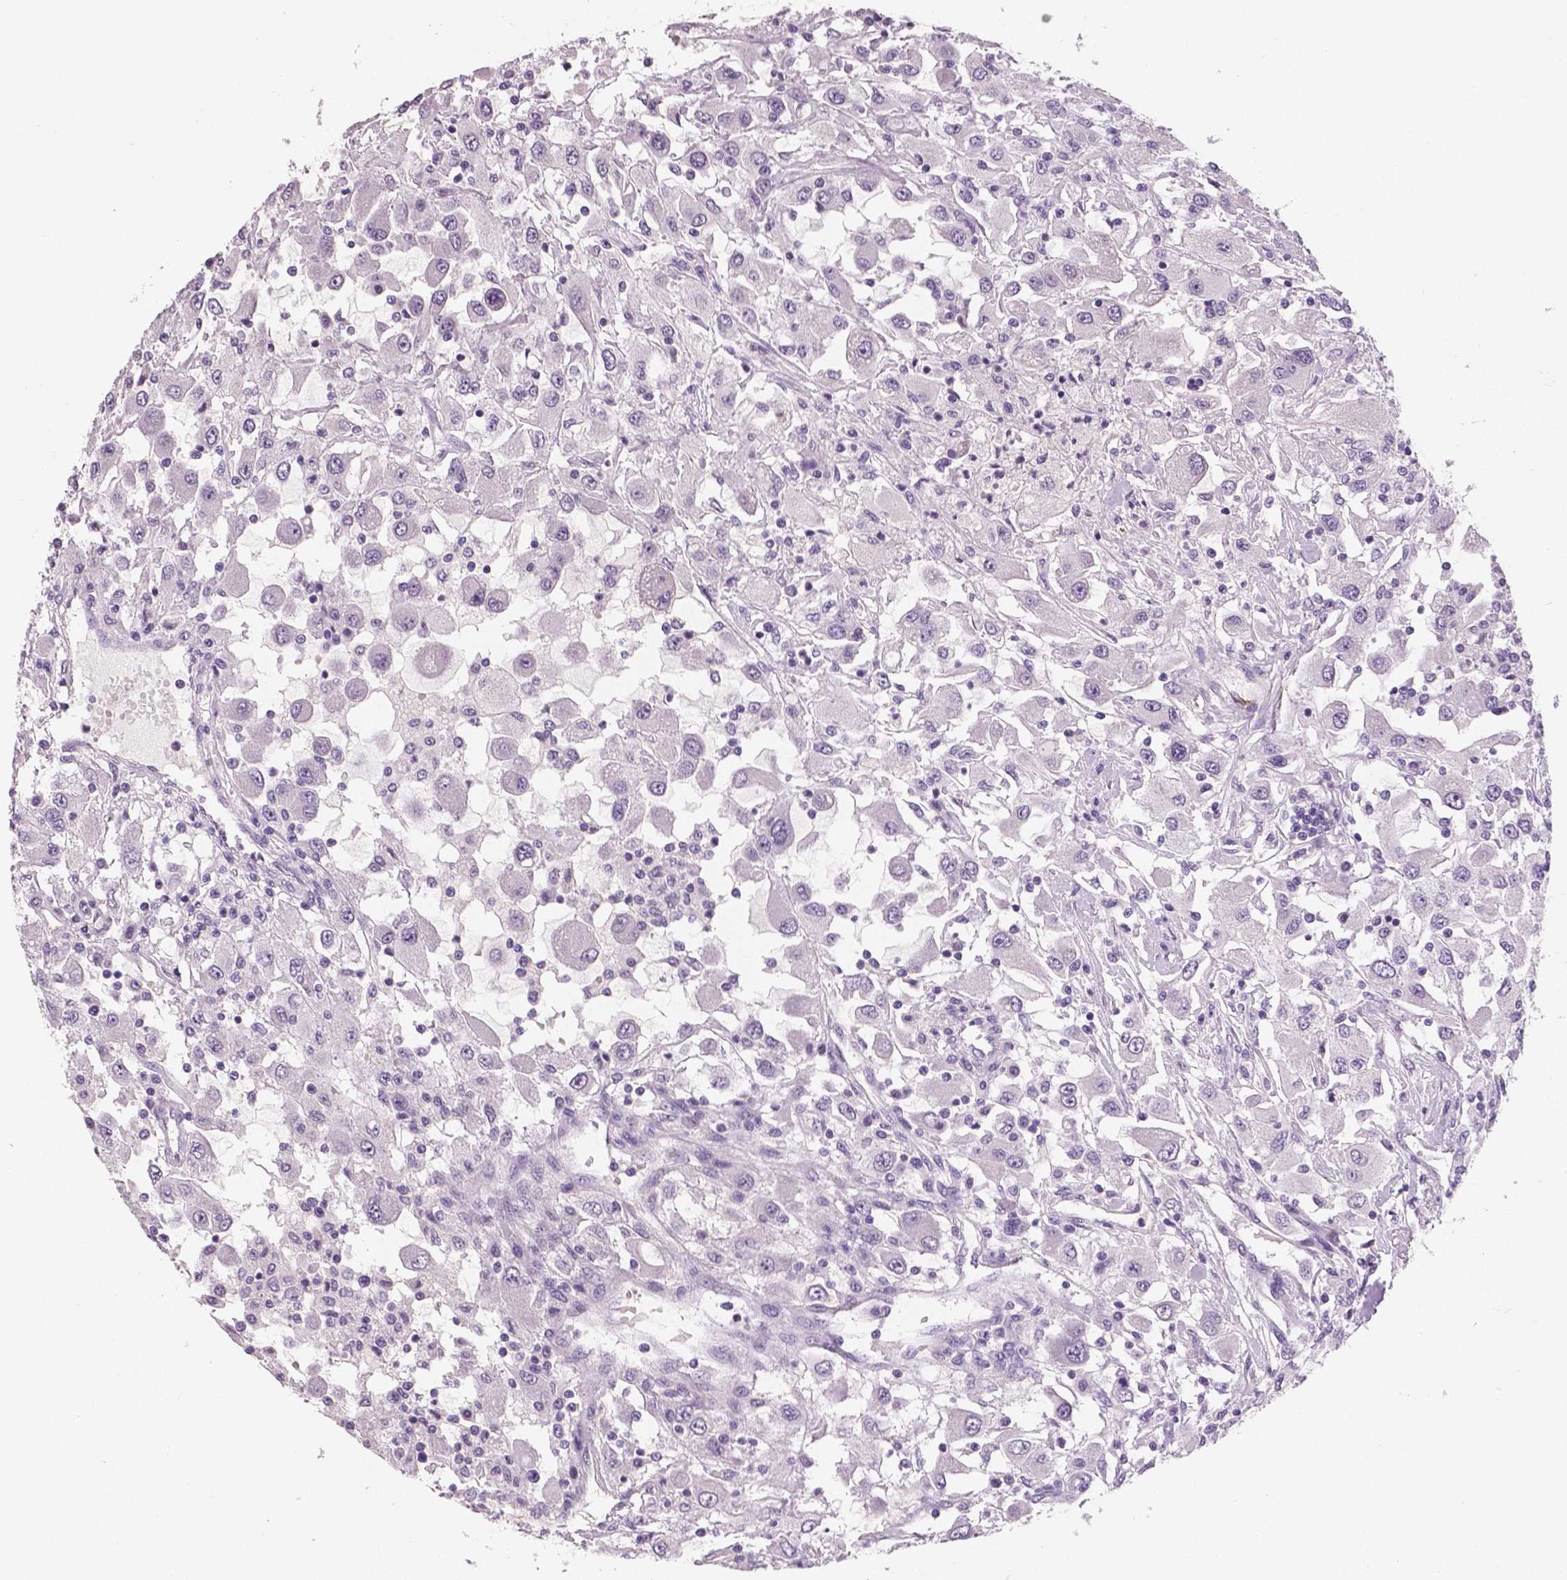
{"staining": {"intensity": "negative", "quantity": "none", "location": "none"}, "tissue": "renal cancer", "cell_type": "Tumor cells", "image_type": "cancer", "snomed": [{"axis": "morphology", "description": "Adenocarcinoma, NOS"}, {"axis": "topography", "description": "Kidney"}], "caption": "The IHC histopathology image has no significant expression in tumor cells of renal adenocarcinoma tissue.", "gene": "TSPAN7", "patient": {"sex": "female", "age": 67}}